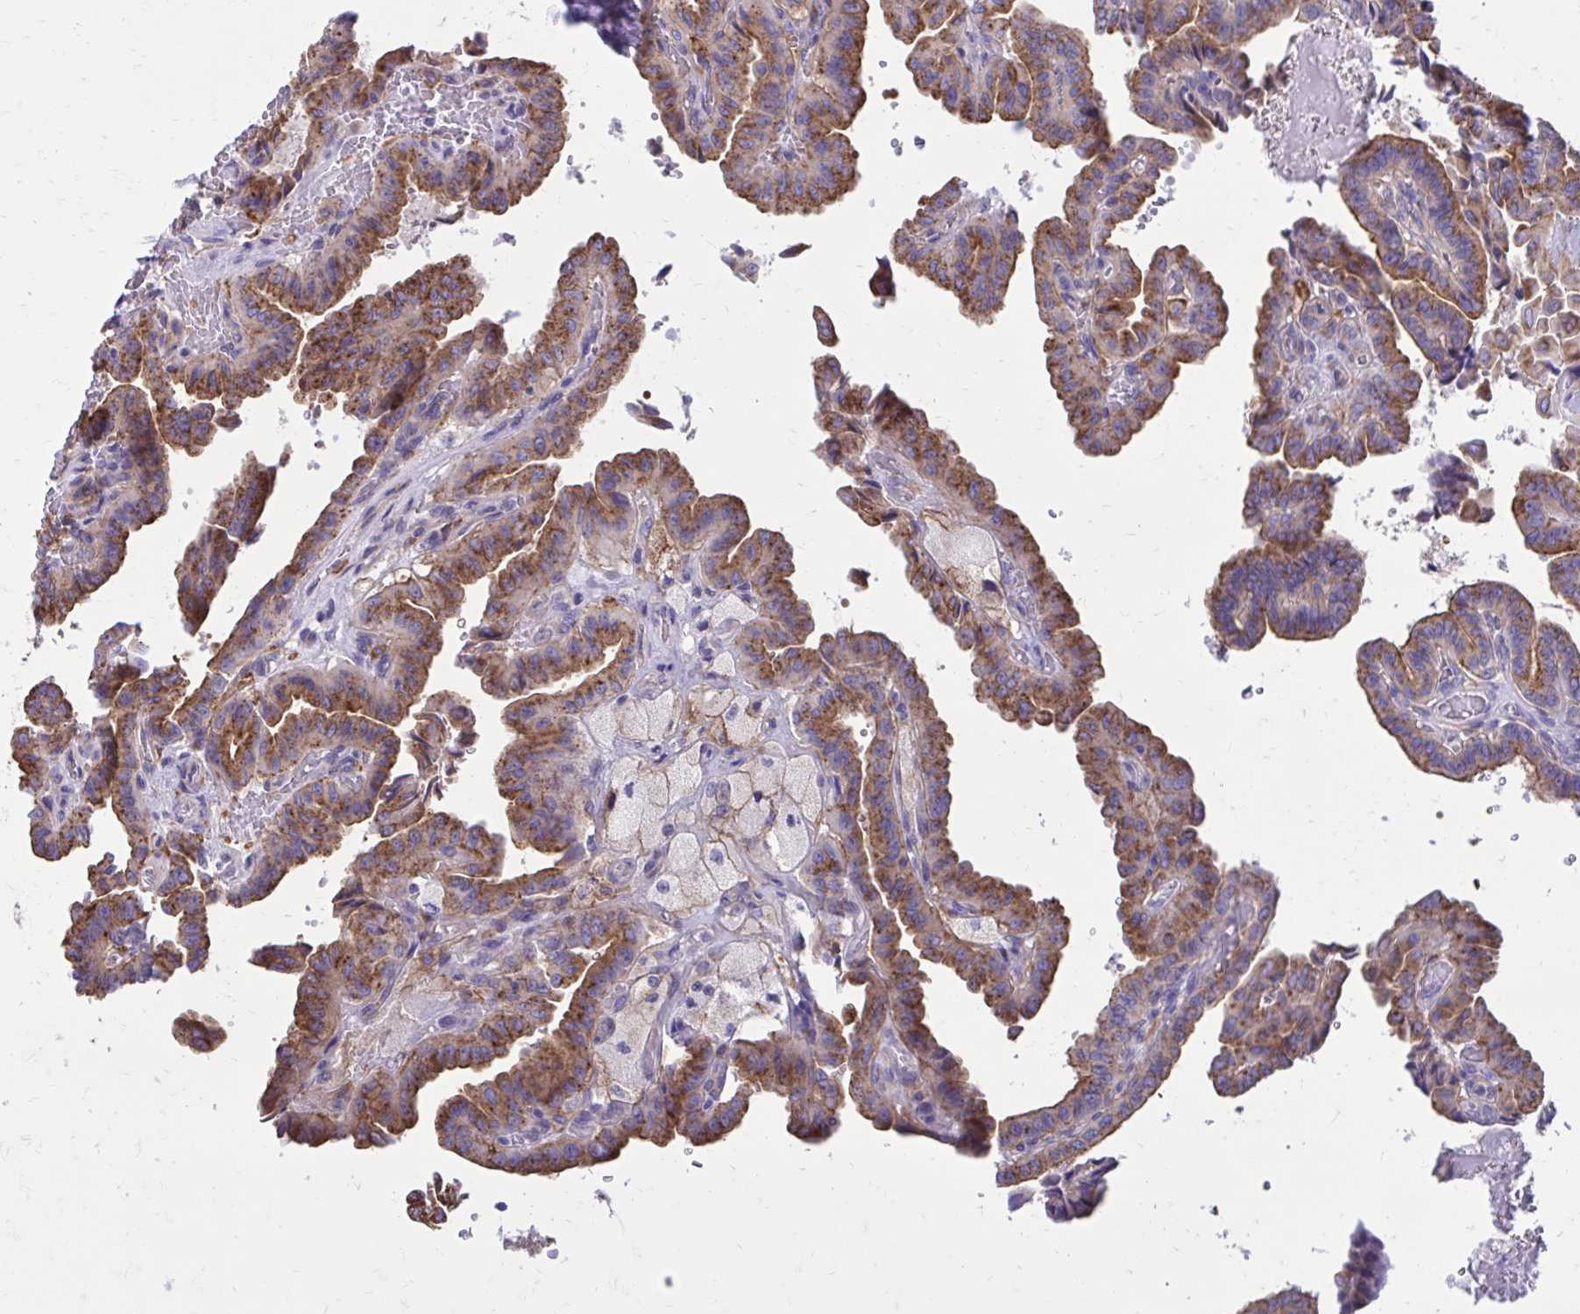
{"staining": {"intensity": "moderate", "quantity": ">75%", "location": "cytoplasmic/membranous"}, "tissue": "thyroid cancer", "cell_type": "Tumor cells", "image_type": "cancer", "snomed": [{"axis": "morphology", "description": "Papillary adenocarcinoma, NOS"}, {"axis": "topography", "description": "Thyroid gland"}], "caption": "The histopathology image exhibits staining of thyroid papillary adenocarcinoma, revealing moderate cytoplasmic/membranous protein staining (brown color) within tumor cells. (Stains: DAB (3,3'-diaminobenzidine) in brown, nuclei in blue, Microscopy: brightfield microscopy at high magnification).", "gene": "CLTA", "patient": {"sex": "male", "age": 87}}